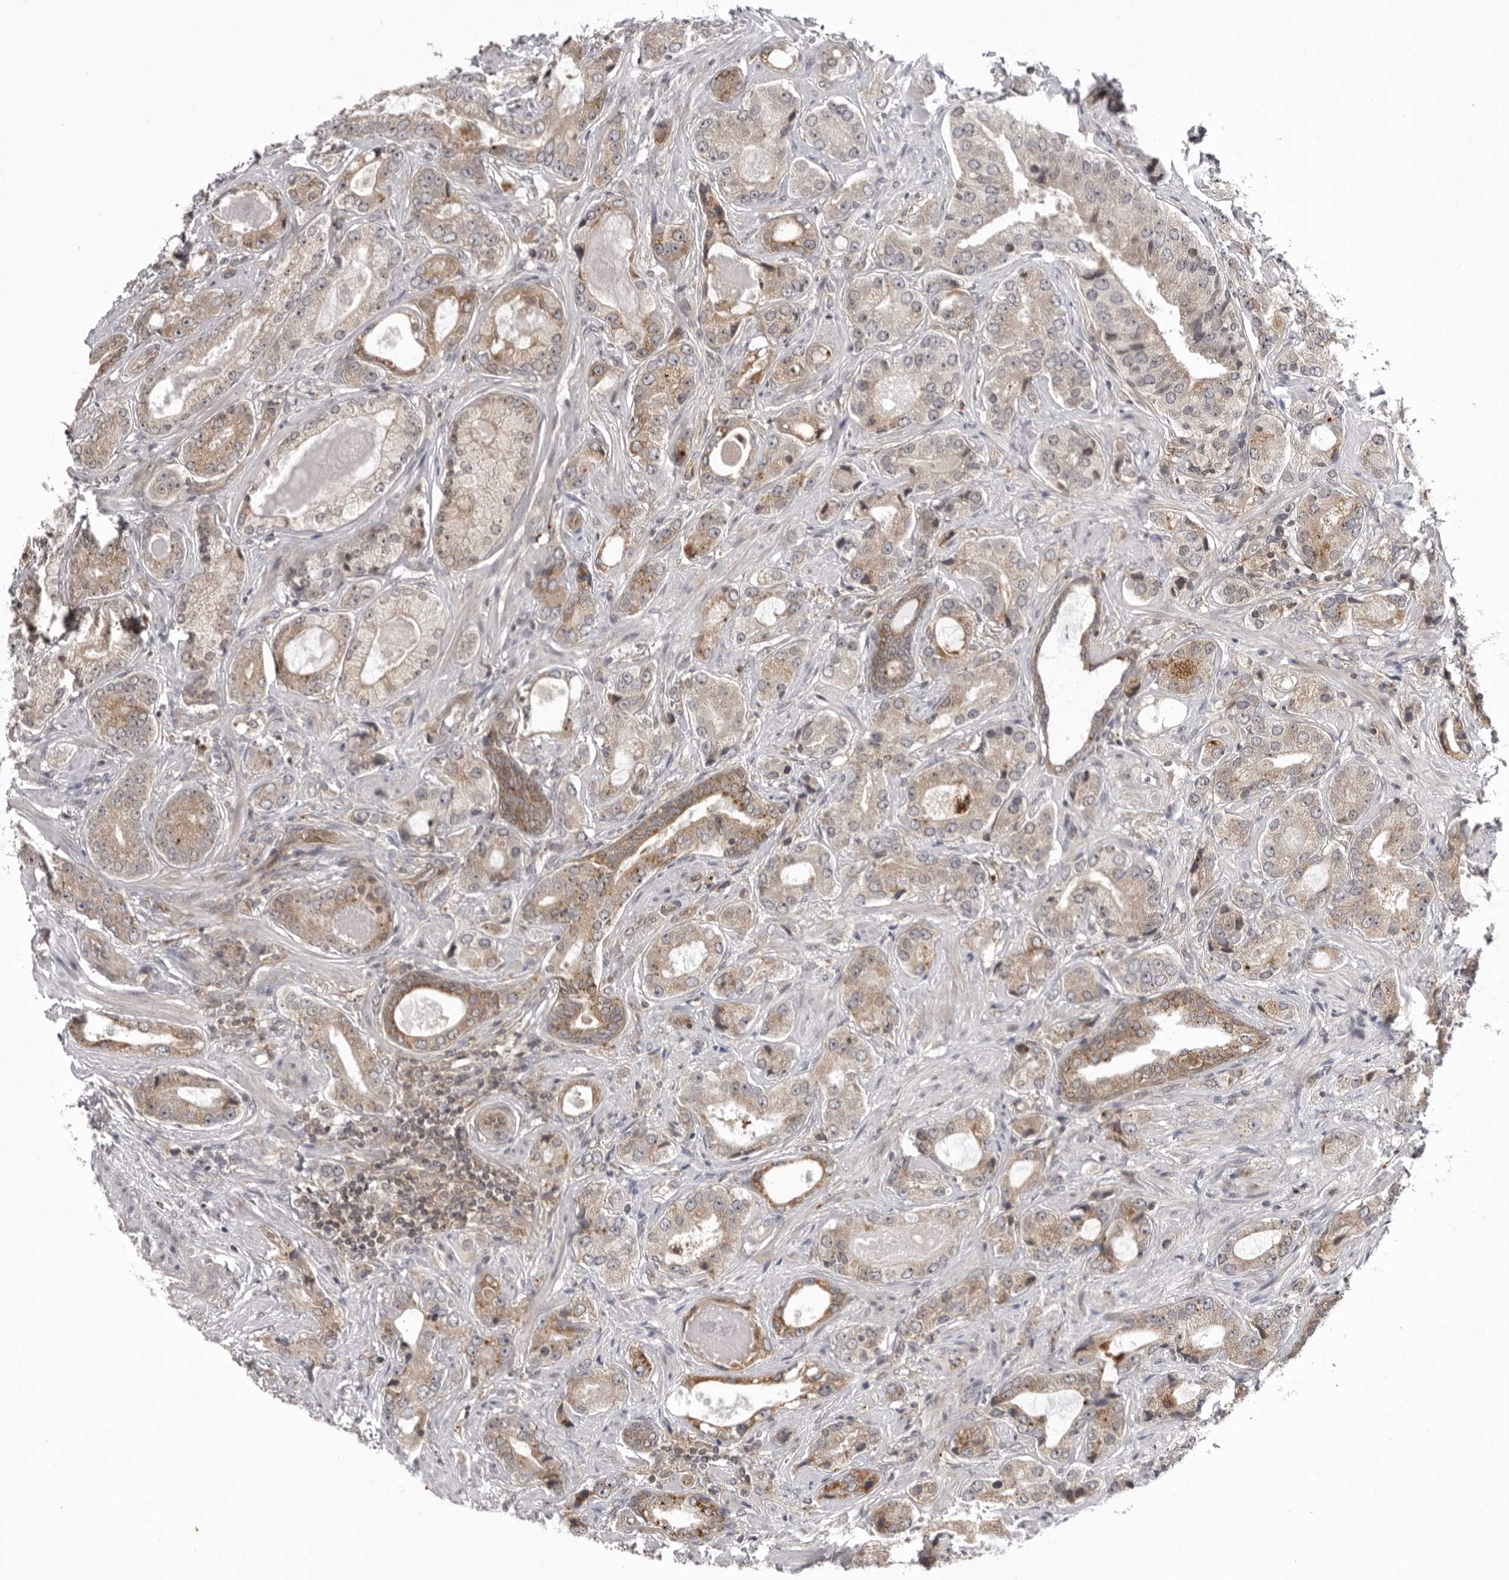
{"staining": {"intensity": "moderate", "quantity": ">75%", "location": "cytoplasmic/membranous"}, "tissue": "prostate cancer", "cell_type": "Tumor cells", "image_type": "cancer", "snomed": [{"axis": "morphology", "description": "Normal tissue, NOS"}, {"axis": "morphology", "description": "Adenocarcinoma, High grade"}, {"axis": "topography", "description": "Prostate"}, {"axis": "topography", "description": "Peripheral nerve tissue"}], "caption": "Protein expression by IHC shows moderate cytoplasmic/membranous expression in about >75% of tumor cells in prostate cancer (adenocarcinoma (high-grade)).", "gene": "USP43", "patient": {"sex": "male", "age": 59}}